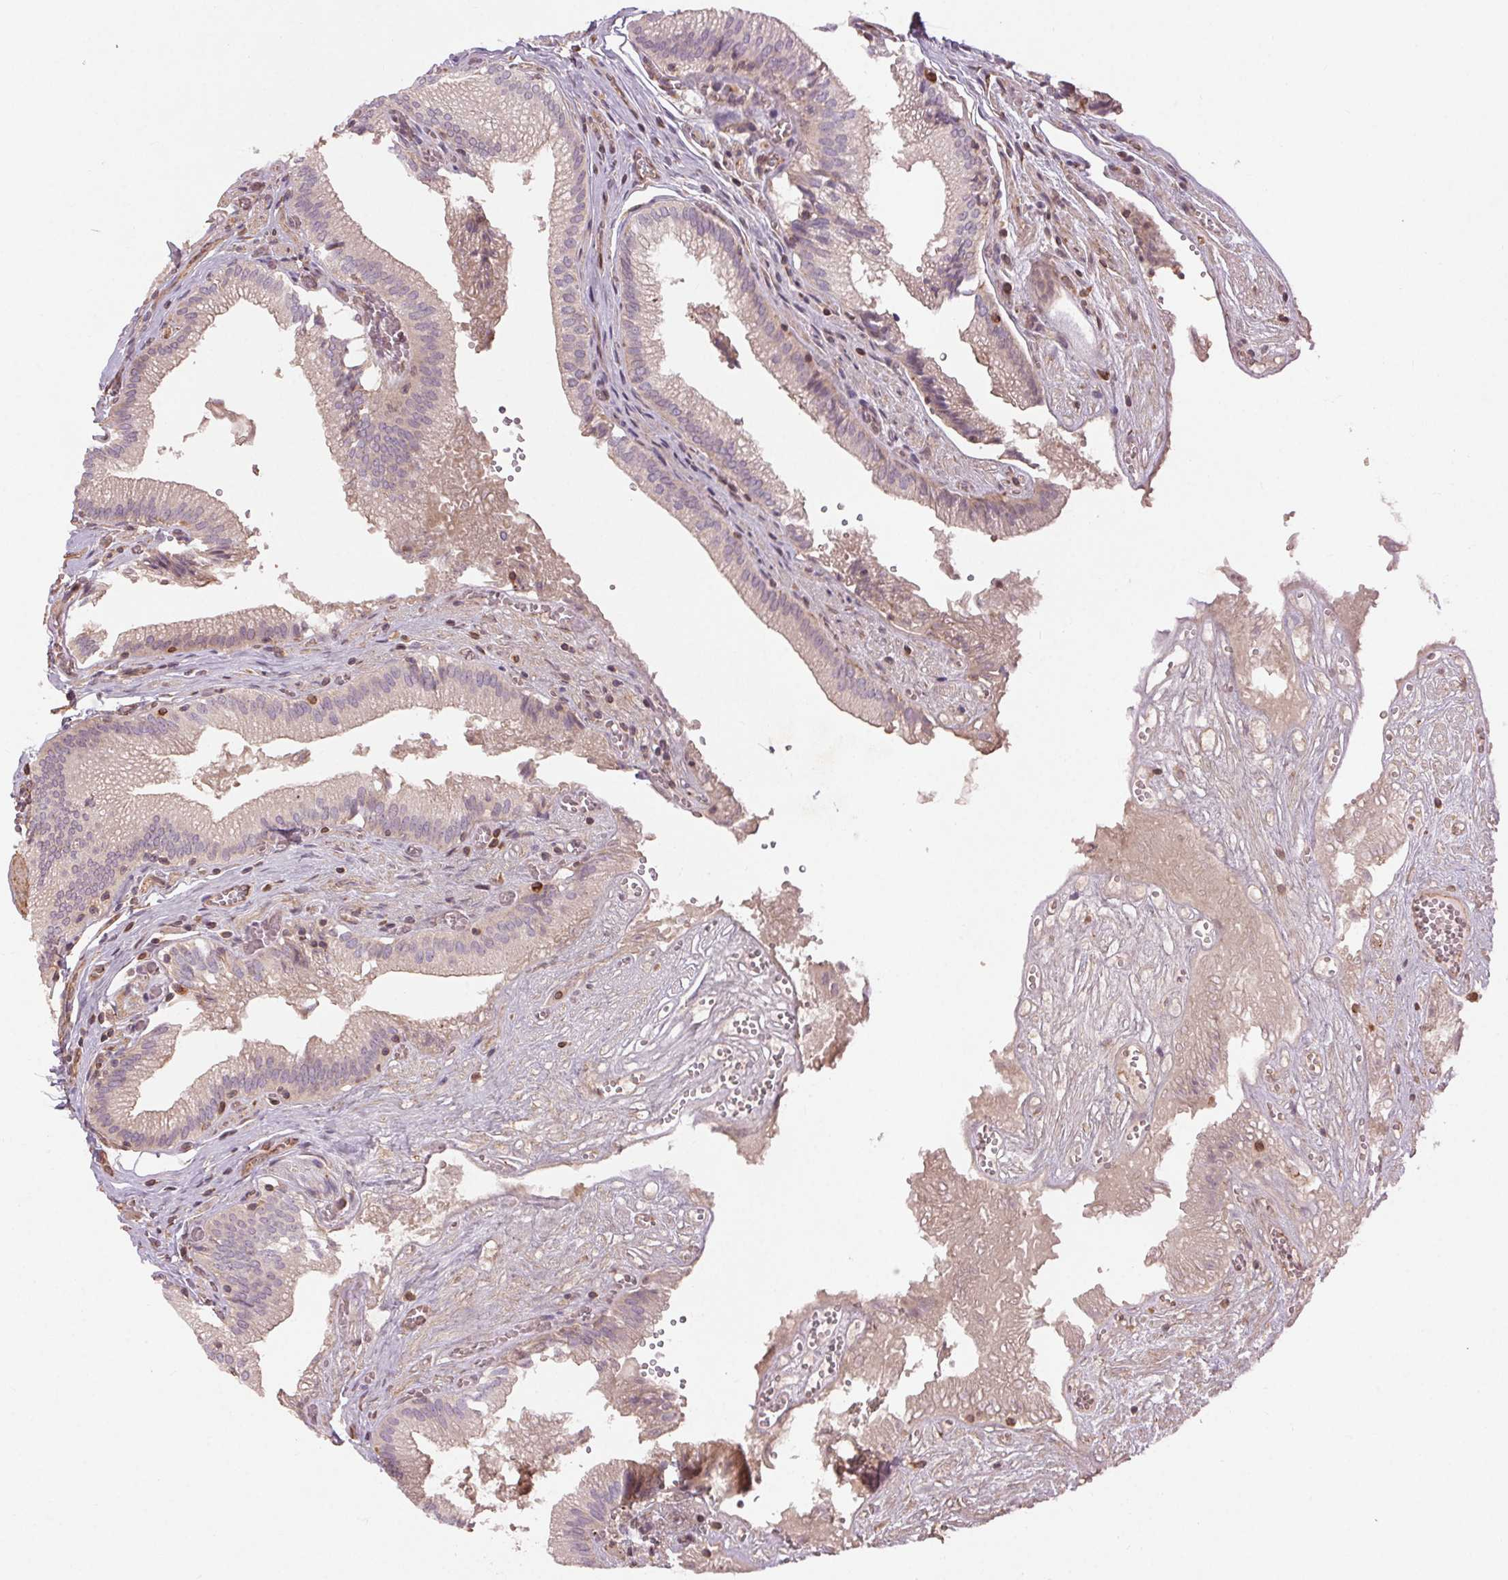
{"staining": {"intensity": "weak", "quantity": "<25%", "location": "cytoplasmic/membranous"}, "tissue": "gallbladder", "cell_type": "Glandular cells", "image_type": "normal", "snomed": [{"axis": "morphology", "description": "Normal tissue, NOS"}, {"axis": "topography", "description": "Gallbladder"}, {"axis": "topography", "description": "Peripheral nerve tissue"}], "caption": "This image is of benign gallbladder stained with IHC to label a protein in brown with the nuclei are counter-stained blue. There is no expression in glandular cells.", "gene": "CCSER1", "patient": {"sex": "male", "age": 17}}